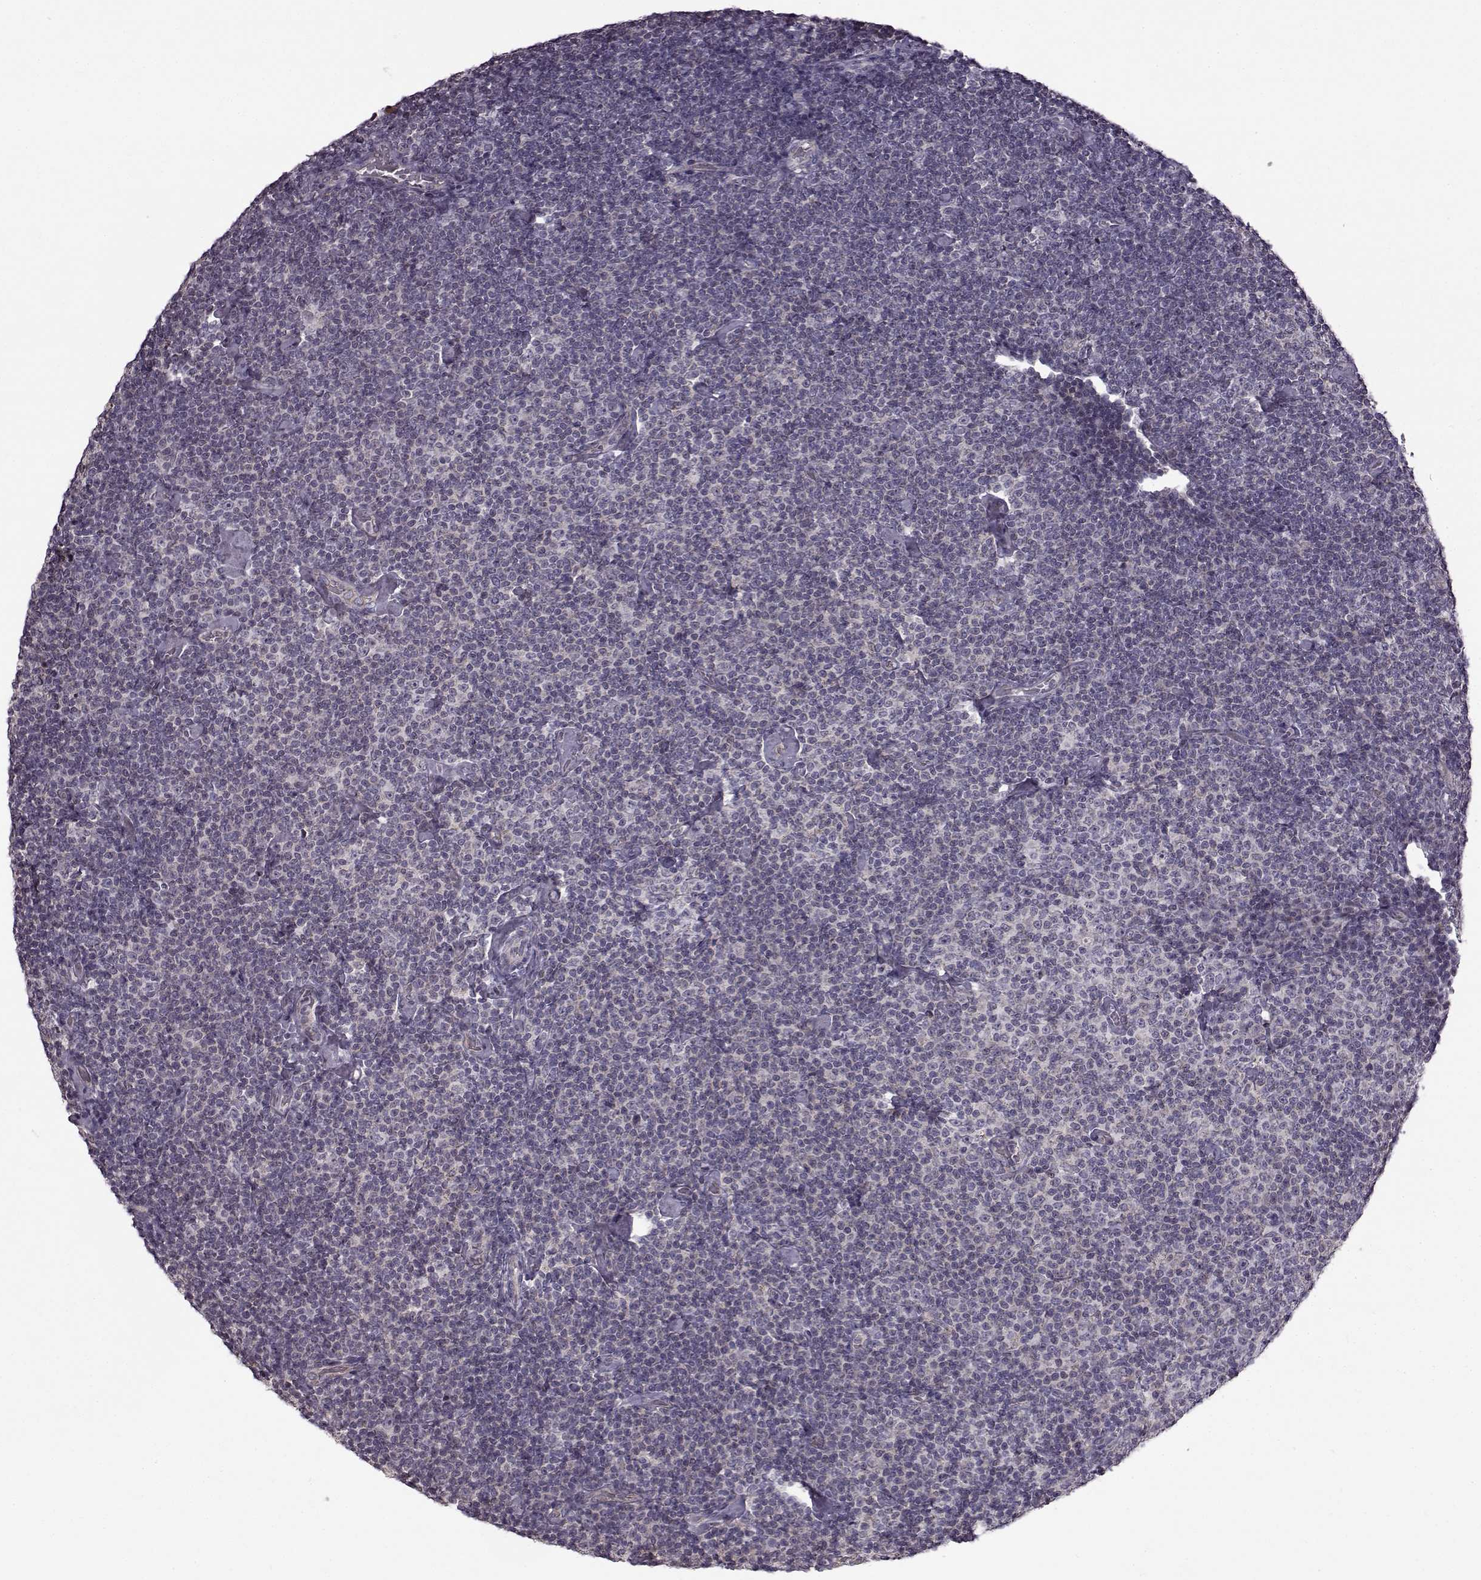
{"staining": {"intensity": "negative", "quantity": "none", "location": "none"}, "tissue": "lymphoma", "cell_type": "Tumor cells", "image_type": "cancer", "snomed": [{"axis": "morphology", "description": "Malignant lymphoma, non-Hodgkin's type, Low grade"}, {"axis": "topography", "description": "Lymph node"}], "caption": "Histopathology image shows no protein expression in tumor cells of malignant lymphoma, non-Hodgkin's type (low-grade) tissue.", "gene": "B3GNT6", "patient": {"sex": "male", "age": 81}}